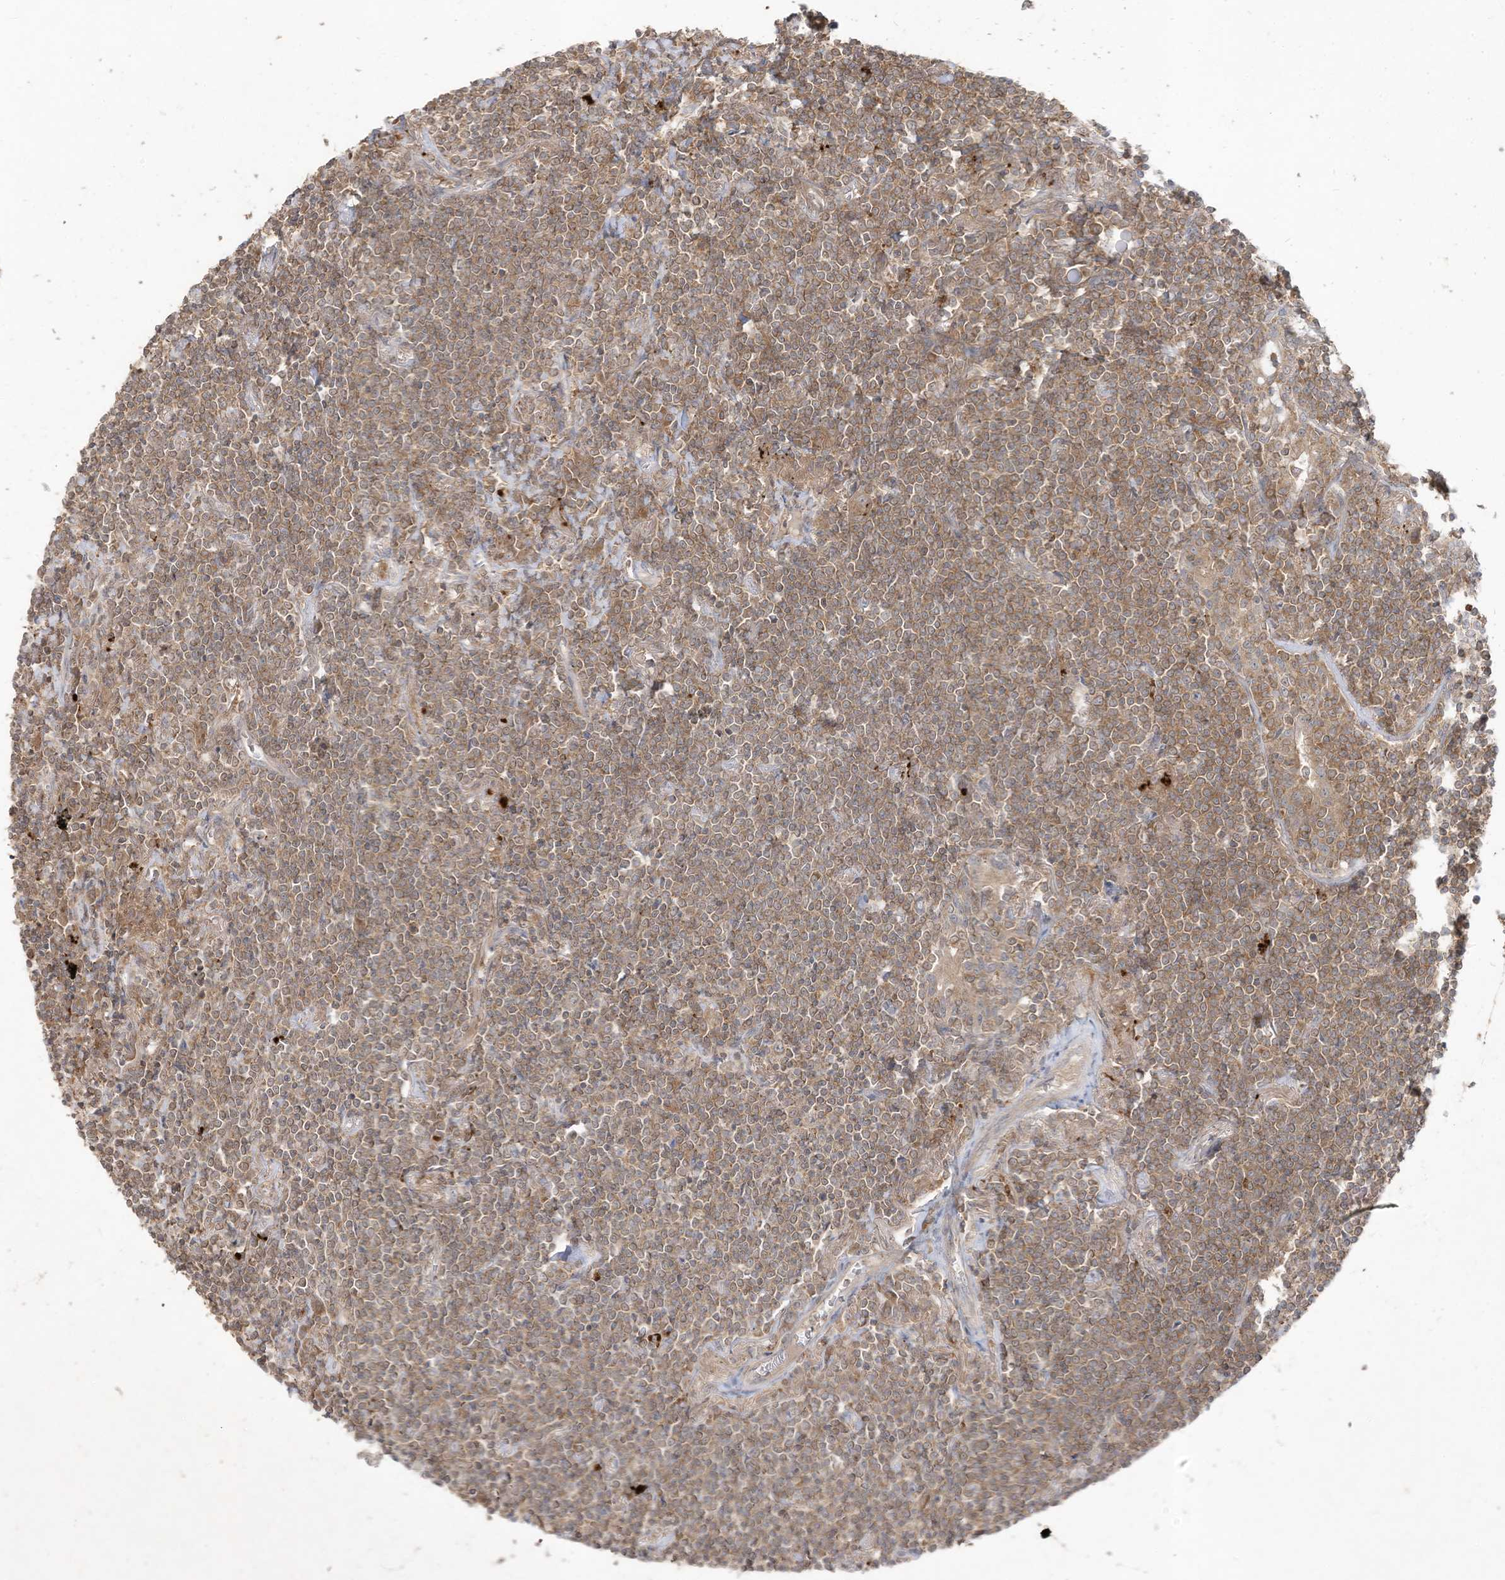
{"staining": {"intensity": "moderate", "quantity": "25%-75%", "location": "cytoplasmic/membranous"}, "tissue": "lymphoma", "cell_type": "Tumor cells", "image_type": "cancer", "snomed": [{"axis": "morphology", "description": "Malignant lymphoma, non-Hodgkin's type, Low grade"}, {"axis": "topography", "description": "Lung"}], "caption": "Low-grade malignant lymphoma, non-Hodgkin's type stained with DAB immunohistochemistry (IHC) reveals medium levels of moderate cytoplasmic/membranous positivity in approximately 25%-75% of tumor cells.", "gene": "LDAH", "patient": {"sex": "female", "age": 71}}